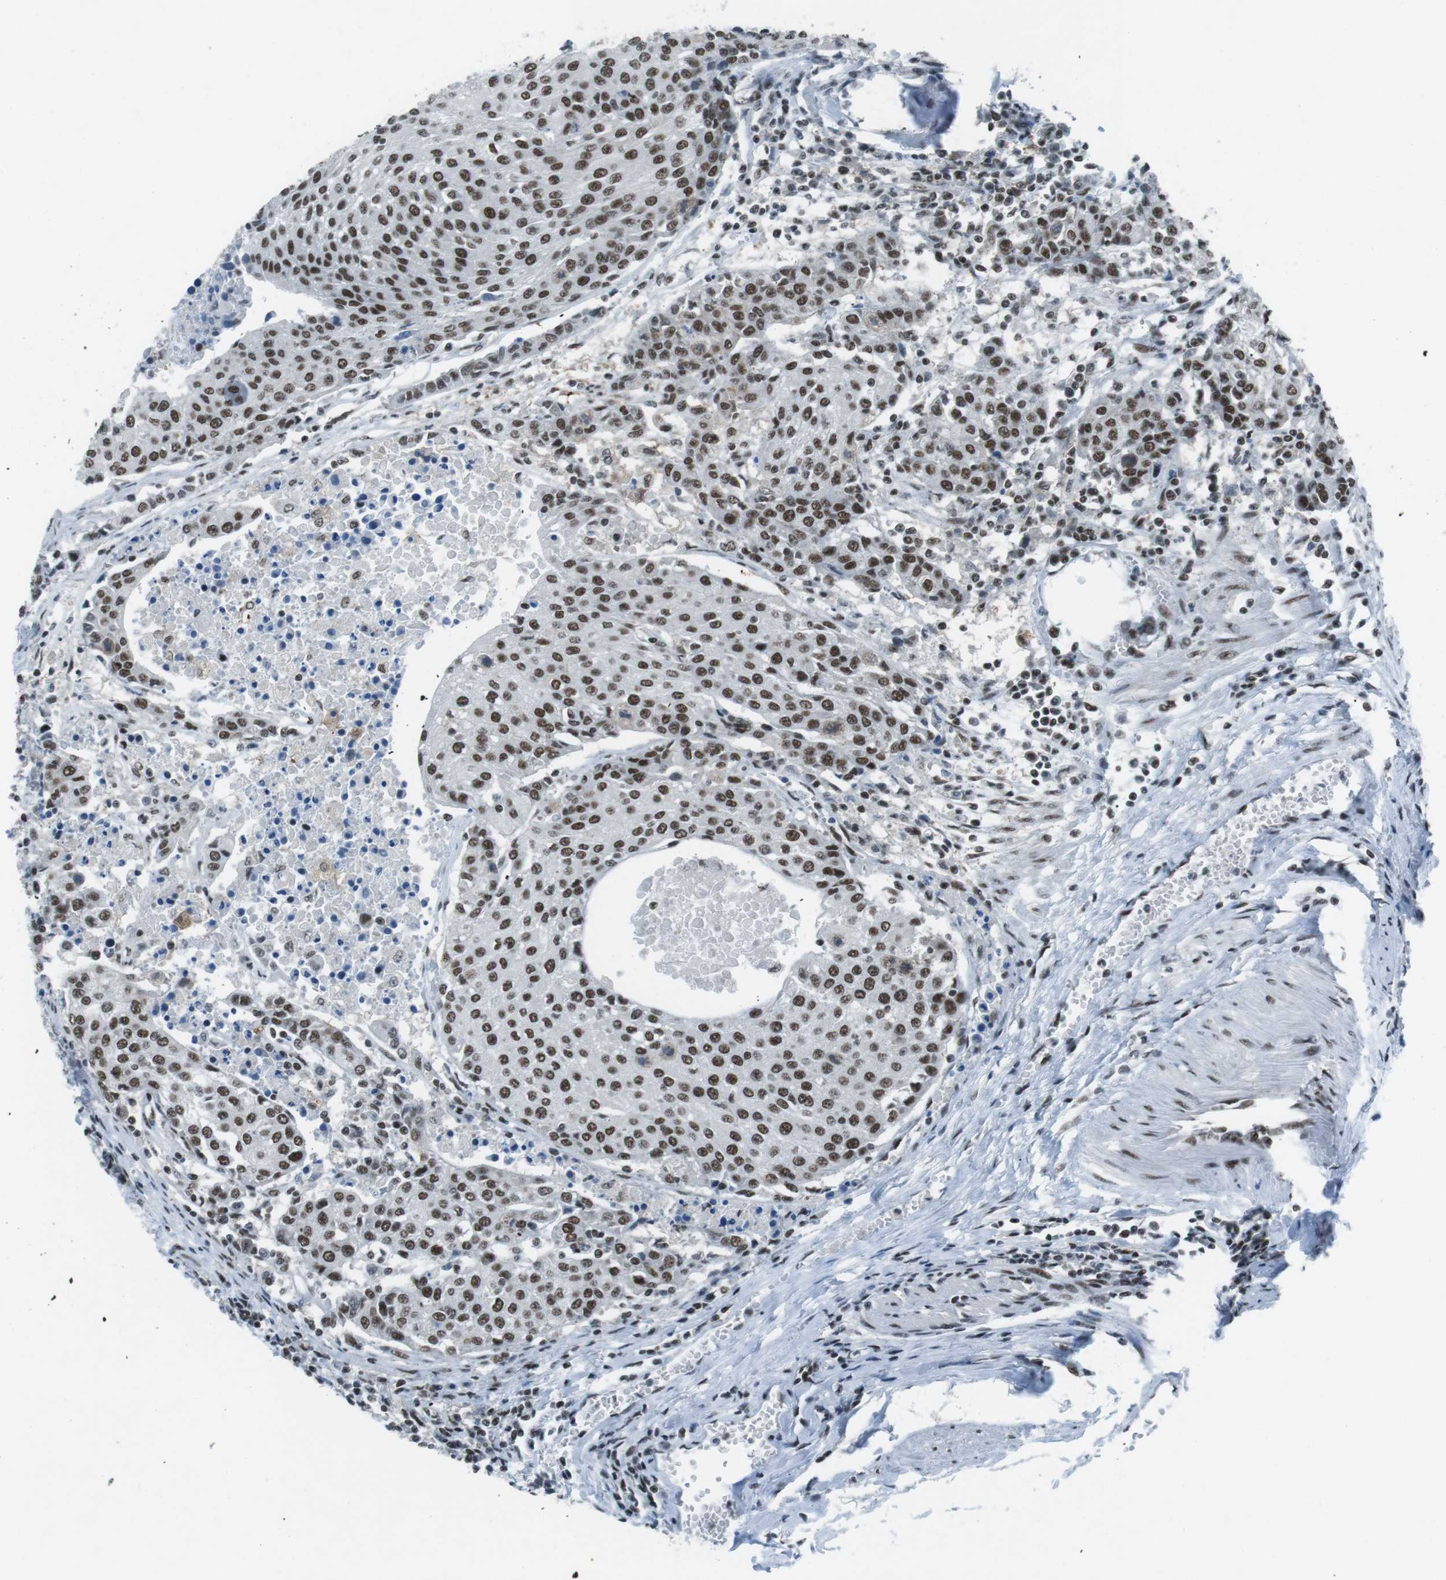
{"staining": {"intensity": "strong", "quantity": ">75%", "location": "nuclear"}, "tissue": "urothelial cancer", "cell_type": "Tumor cells", "image_type": "cancer", "snomed": [{"axis": "morphology", "description": "Urothelial carcinoma, High grade"}, {"axis": "topography", "description": "Urinary bladder"}], "caption": "Immunohistochemistry (IHC) photomicrograph of neoplastic tissue: human urothelial carcinoma (high-grade) stained using IHC shows high levels of strong protein expression localized specifically in the nuclear of tumor cells, appearing as a nuclear brown color.", "gene": "TAF1", "patient": {"sex": "female", "age": 85}}